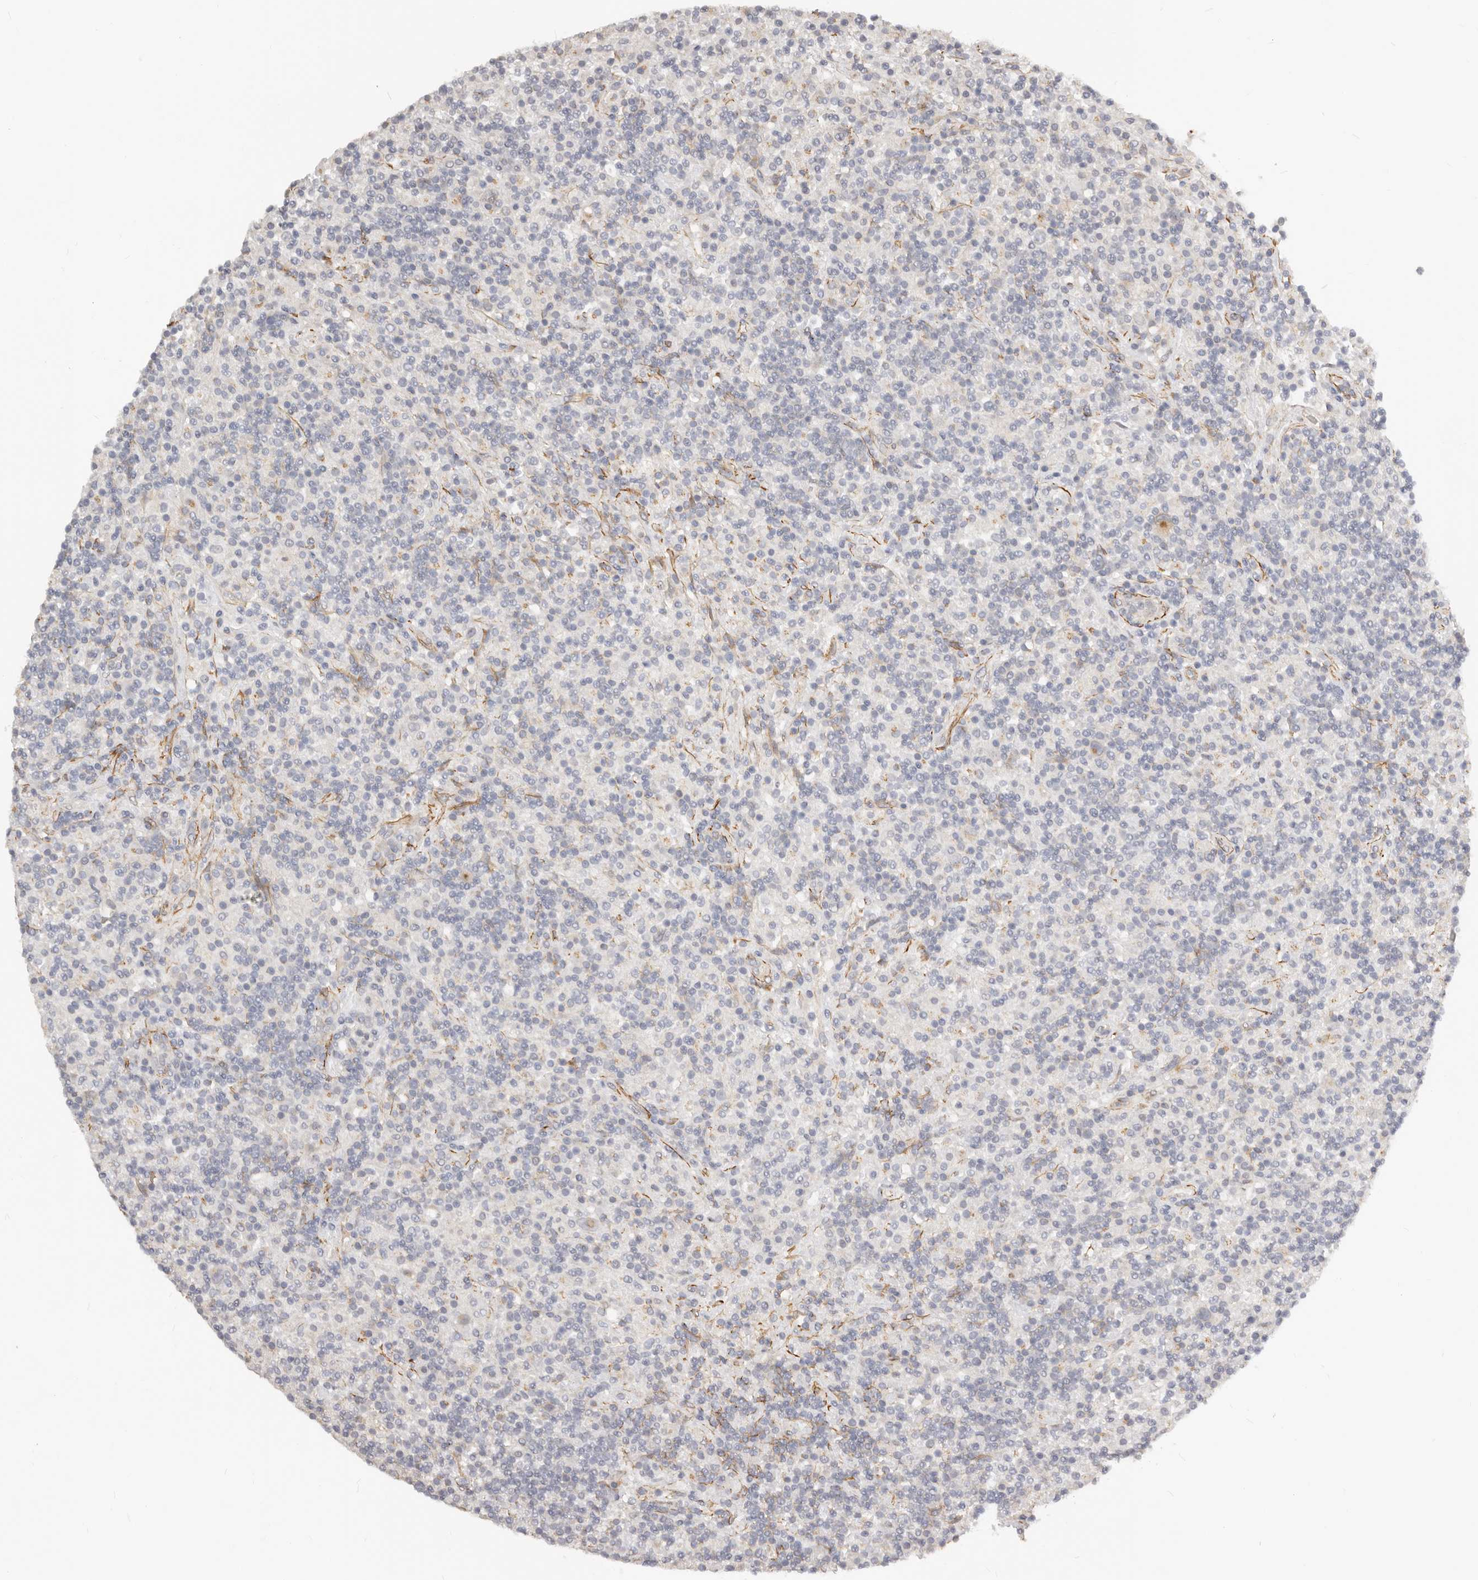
{"staining": {"intensity": "negative", "quantity": "none", "location": "none"}, "tissue": "lymphoma", "cell_type": "Tumor cells", "image_type": "cancer", "snomed": [{"axis": "morphology", "description": "Hodgkin's disease, NOS"}, {"axis": "topography", "description": "Lymph node"}], "caption": "Image shows no protein positivity in tumor cells of lymphoma tissue.", "gene": "RABAC1", "patient": {"sex": "male", "age": 70}}